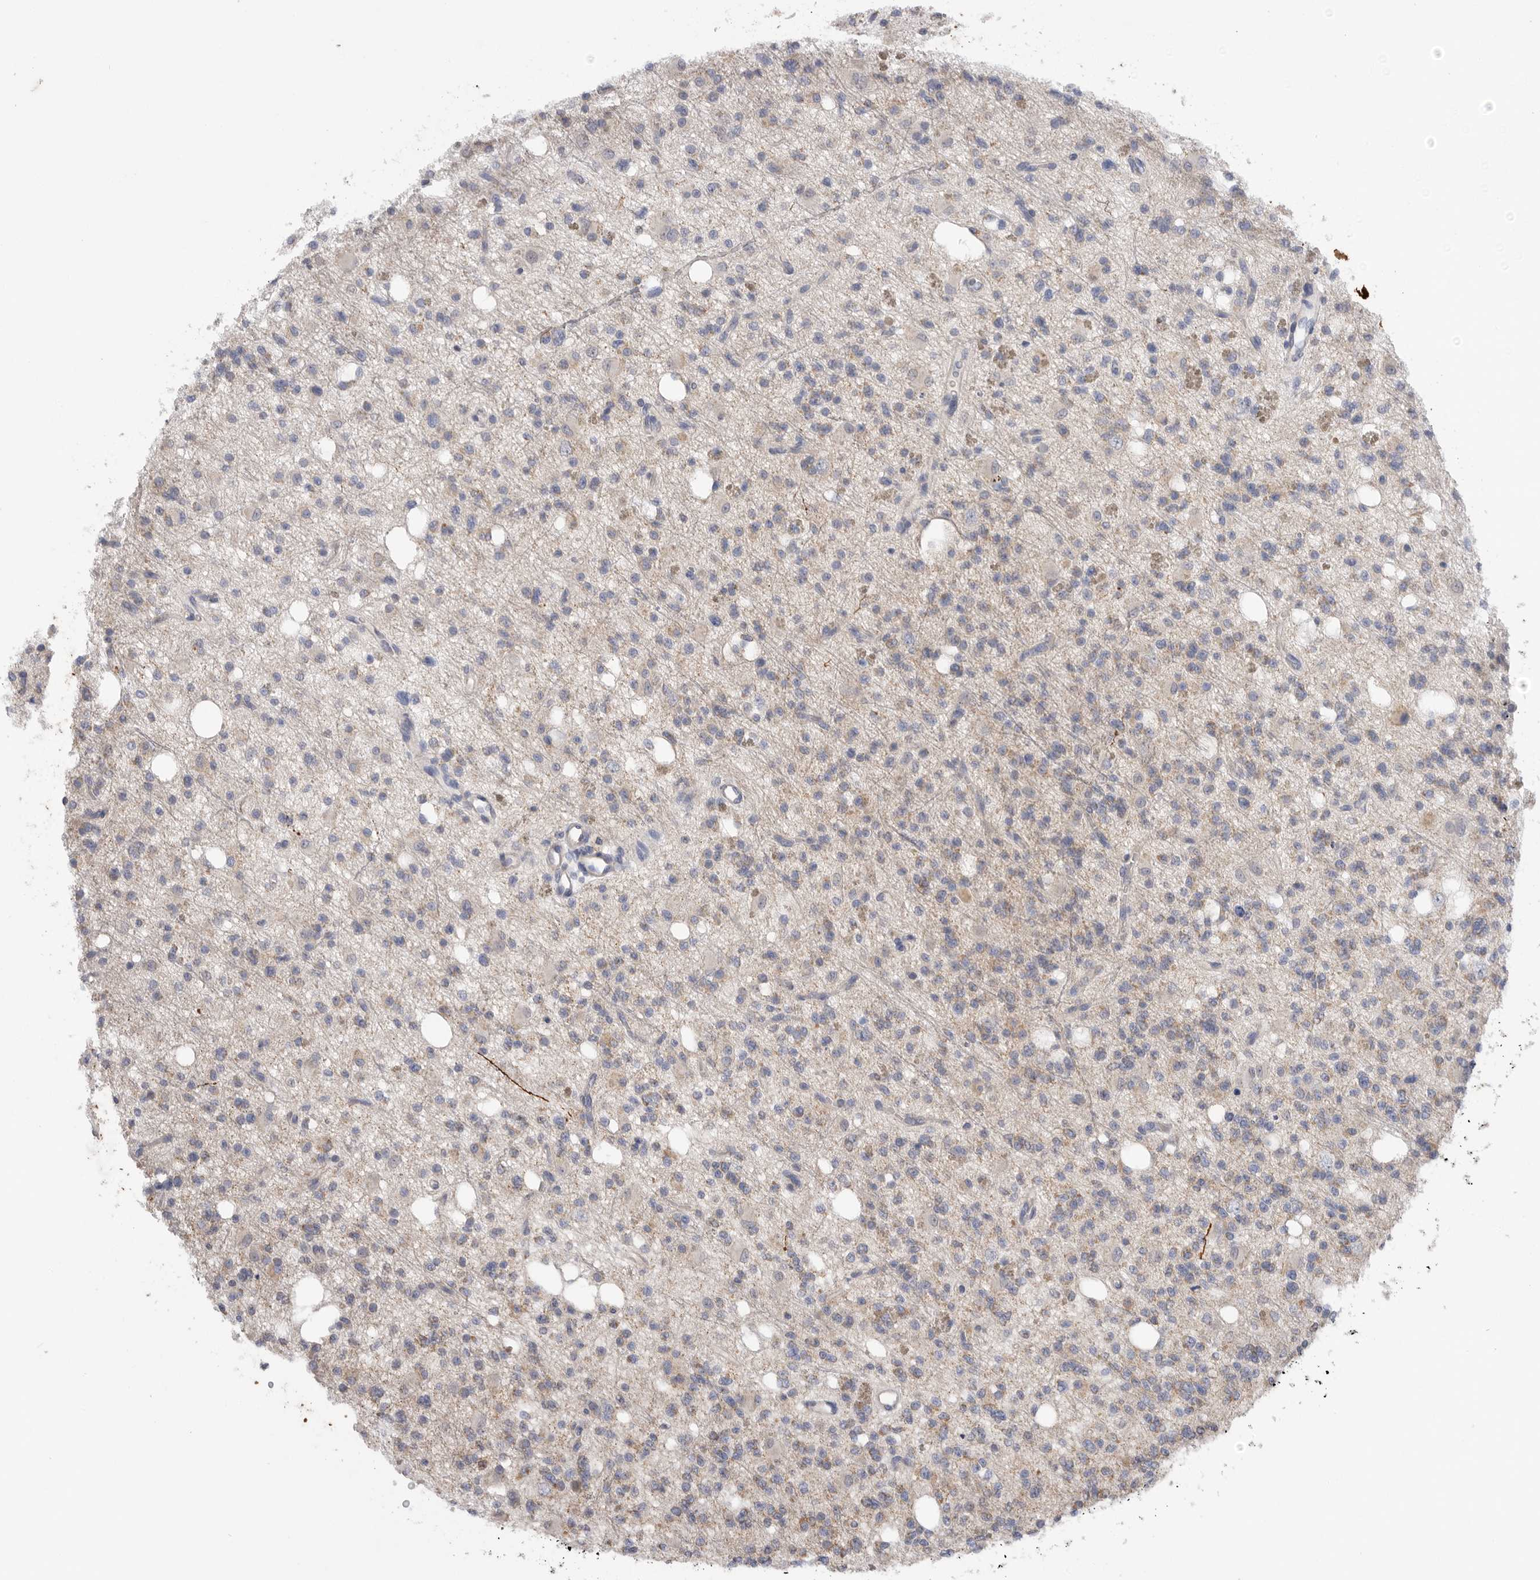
{"staining": {"intensity": "weak", "quantity": "<25%", "location": "cytoplasmic/membranous"}, "tissue": "glioma", "cell_type": "Tumor cells", "image_type": "cancer", "snomed": [{"axis": "morphology", "description": "Glioma, malignant, High grade"}, {"axis": "topography", "description": "Brain"}], "caption": "Tumor cells show no significant expression in malignant glioma (high-grade).", "gene": "MTFR1L", "patient": {"sex": "female", "age": 62}}